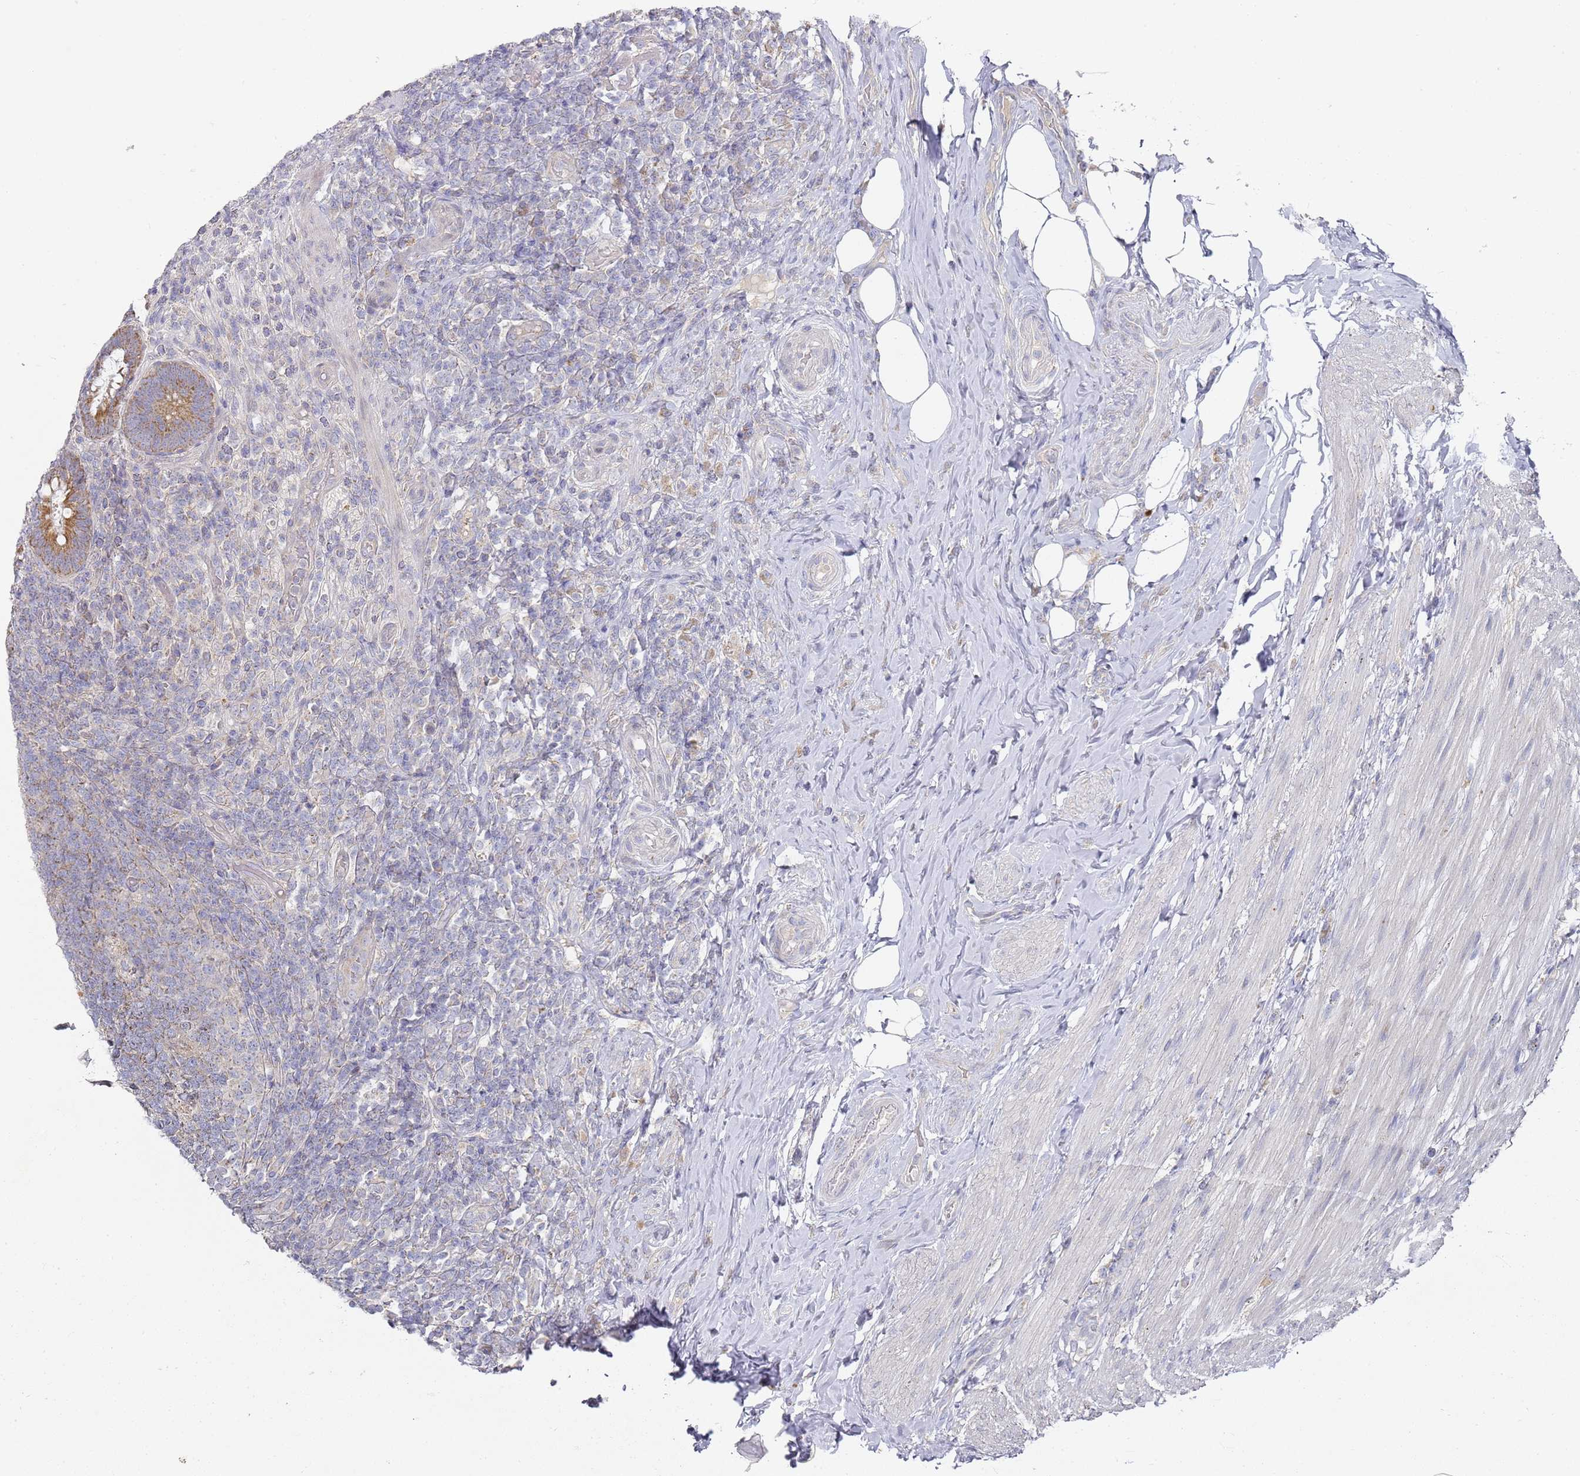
{"staining": {"intensity": "moderate", "quantity": ">75%", "location": "cytoplasmic/membranous"}, "tissue": "appendix", "cell_type": "Glandular cells", "image_type": "normal", "snomed": [{"axis": "morphology", "description": "Normal tissue, NOS"}, {"axis": "topography", "description": "Appendix"}], "caption": "The immunohistochemical stain labels moderate cytoplasmic/membranous staining in glandular cells of normal appendix. (brown staining indicates protein expression, while blue staining denotes nuclei).", "gene": "NPEPPS", "patient": {"sex": "female", "age": 43}}